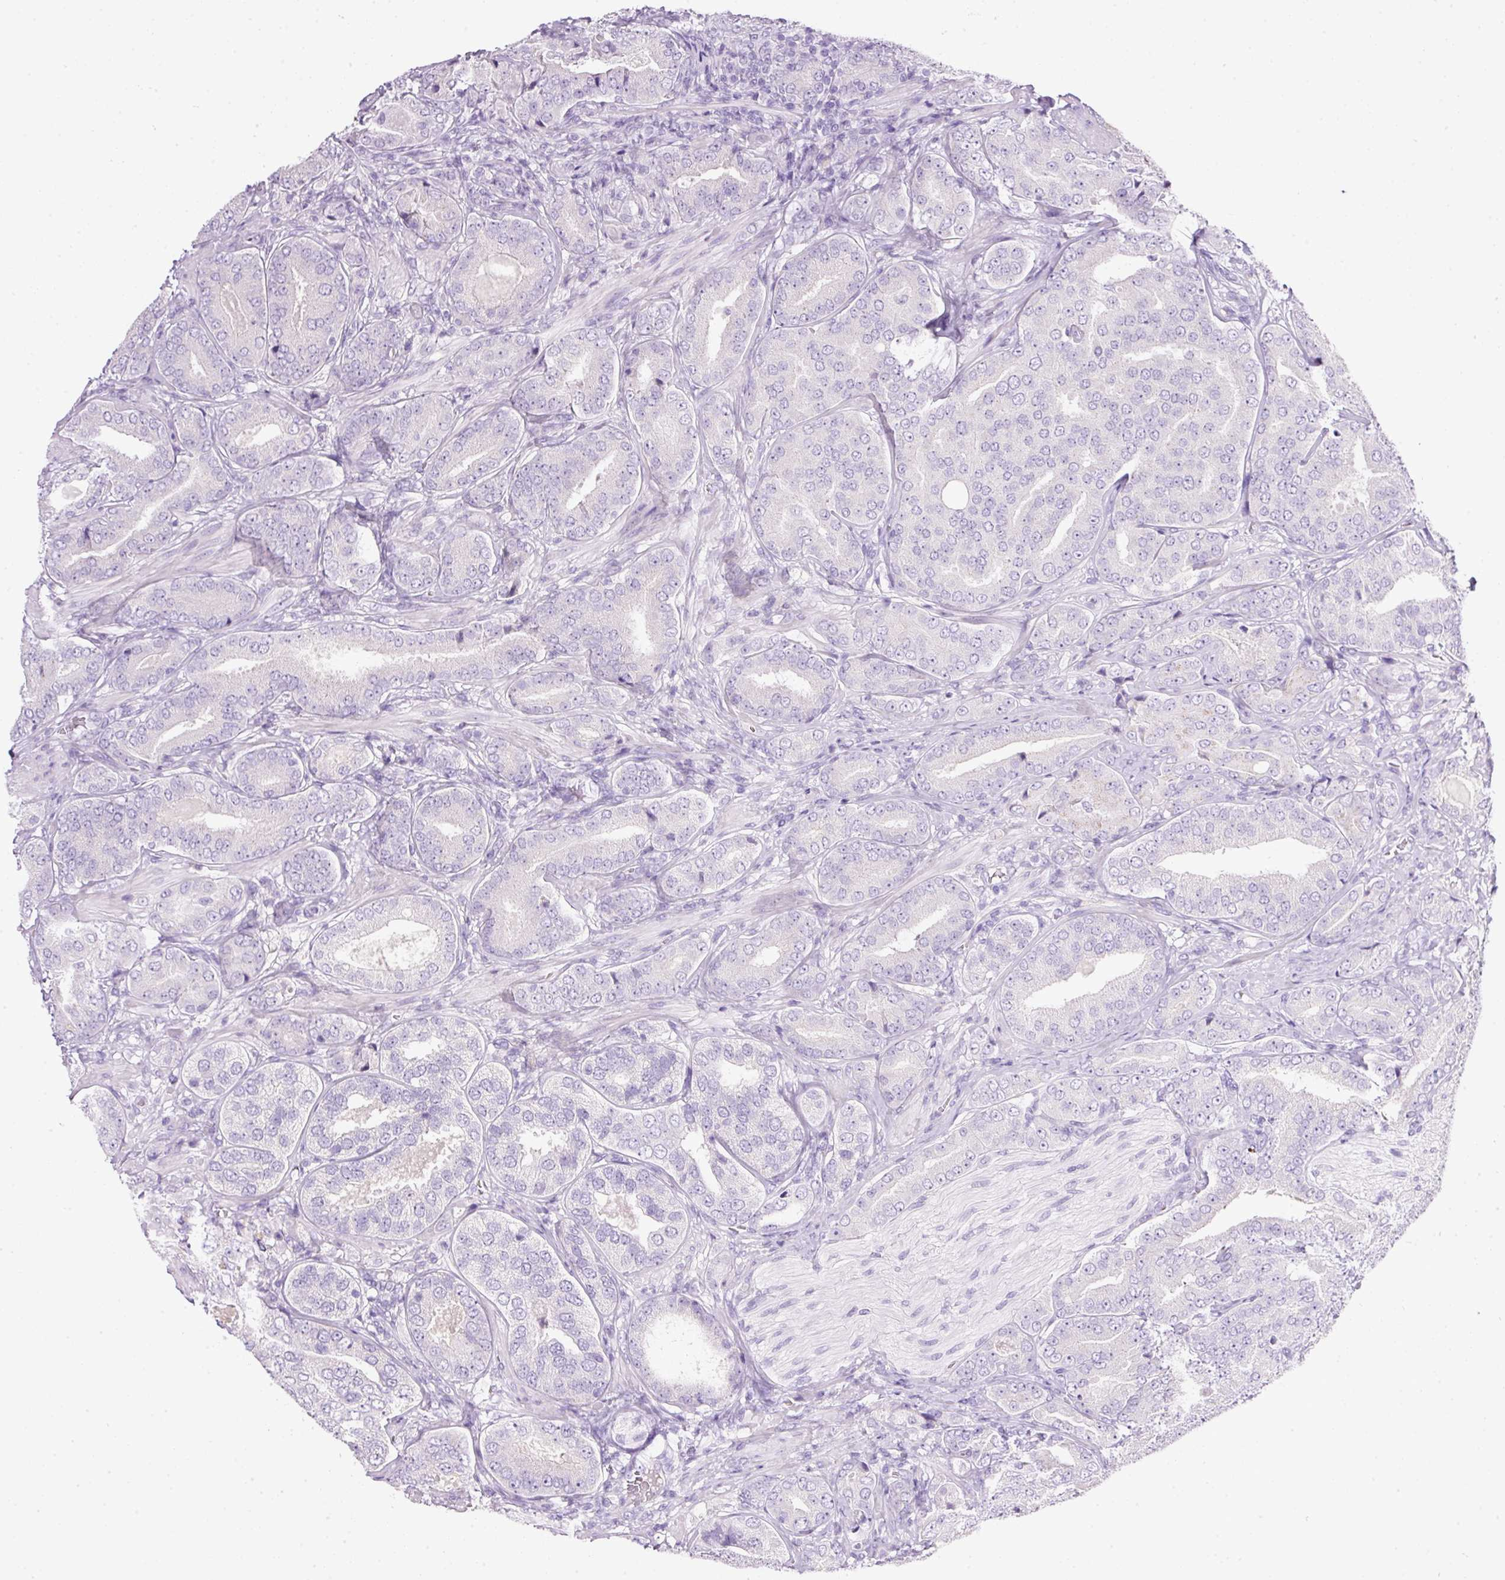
{"staining": {"intensity": "negative", "quantity": "none", "location": "none"}, "tissue": "prostate cancer", "cell_type": "Tumor cells", "image_type": "cancer", "snomed": [{"axis": "morphology", "description": "Adenocarcinoma, High grade"}, {"axis": "topography", "description": "Prostate"}], "caption": "Immunohistochemical staining of prostate adenocarcinoma (high-grade) demonstrates no significant staining in tumor cells.", "gene": "BSND", "patient": {"sex": "male", "age": 63}}